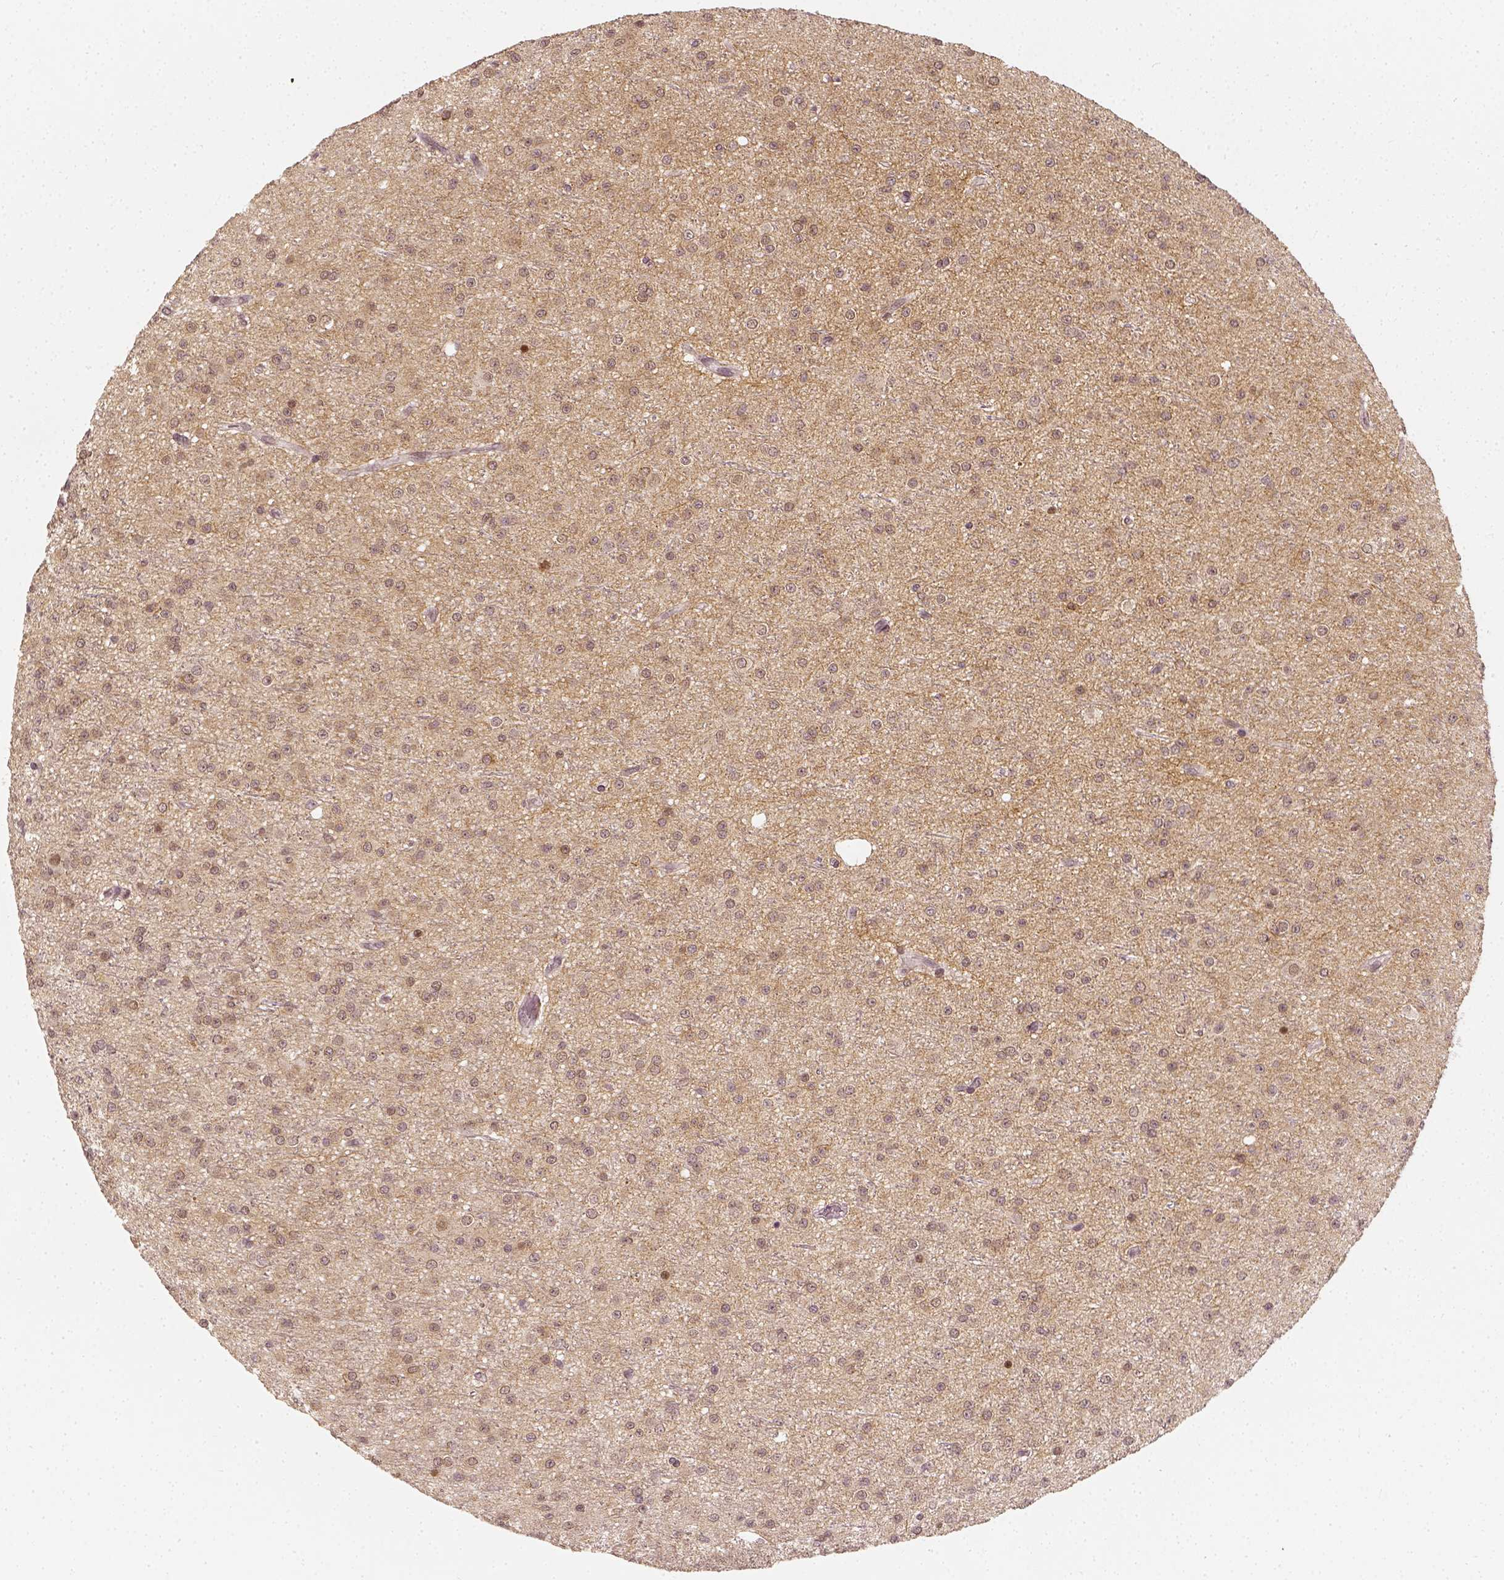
{"staining": {"intensity": "weak", "quantity": "25%-75%", "location": "nuclear"}, "tissue": "glioma", "cell_type": "Tumor cells", "image_type": "cancer", "snomed": [{"axis": "morphology", "description": "Glioma, malignant, Low grade"}, {"axis": "topography", "description": "Brain"}], "caption": "Protein expression by immunohistochemistry (IHC) shows weak nuclear expression in about 25%-75% of tumor cells in malignant low-grade glioma. Nuclei are stained in blue.", "gene": "ZMAT3", "patient": {"sex": "male", "age": 27}}